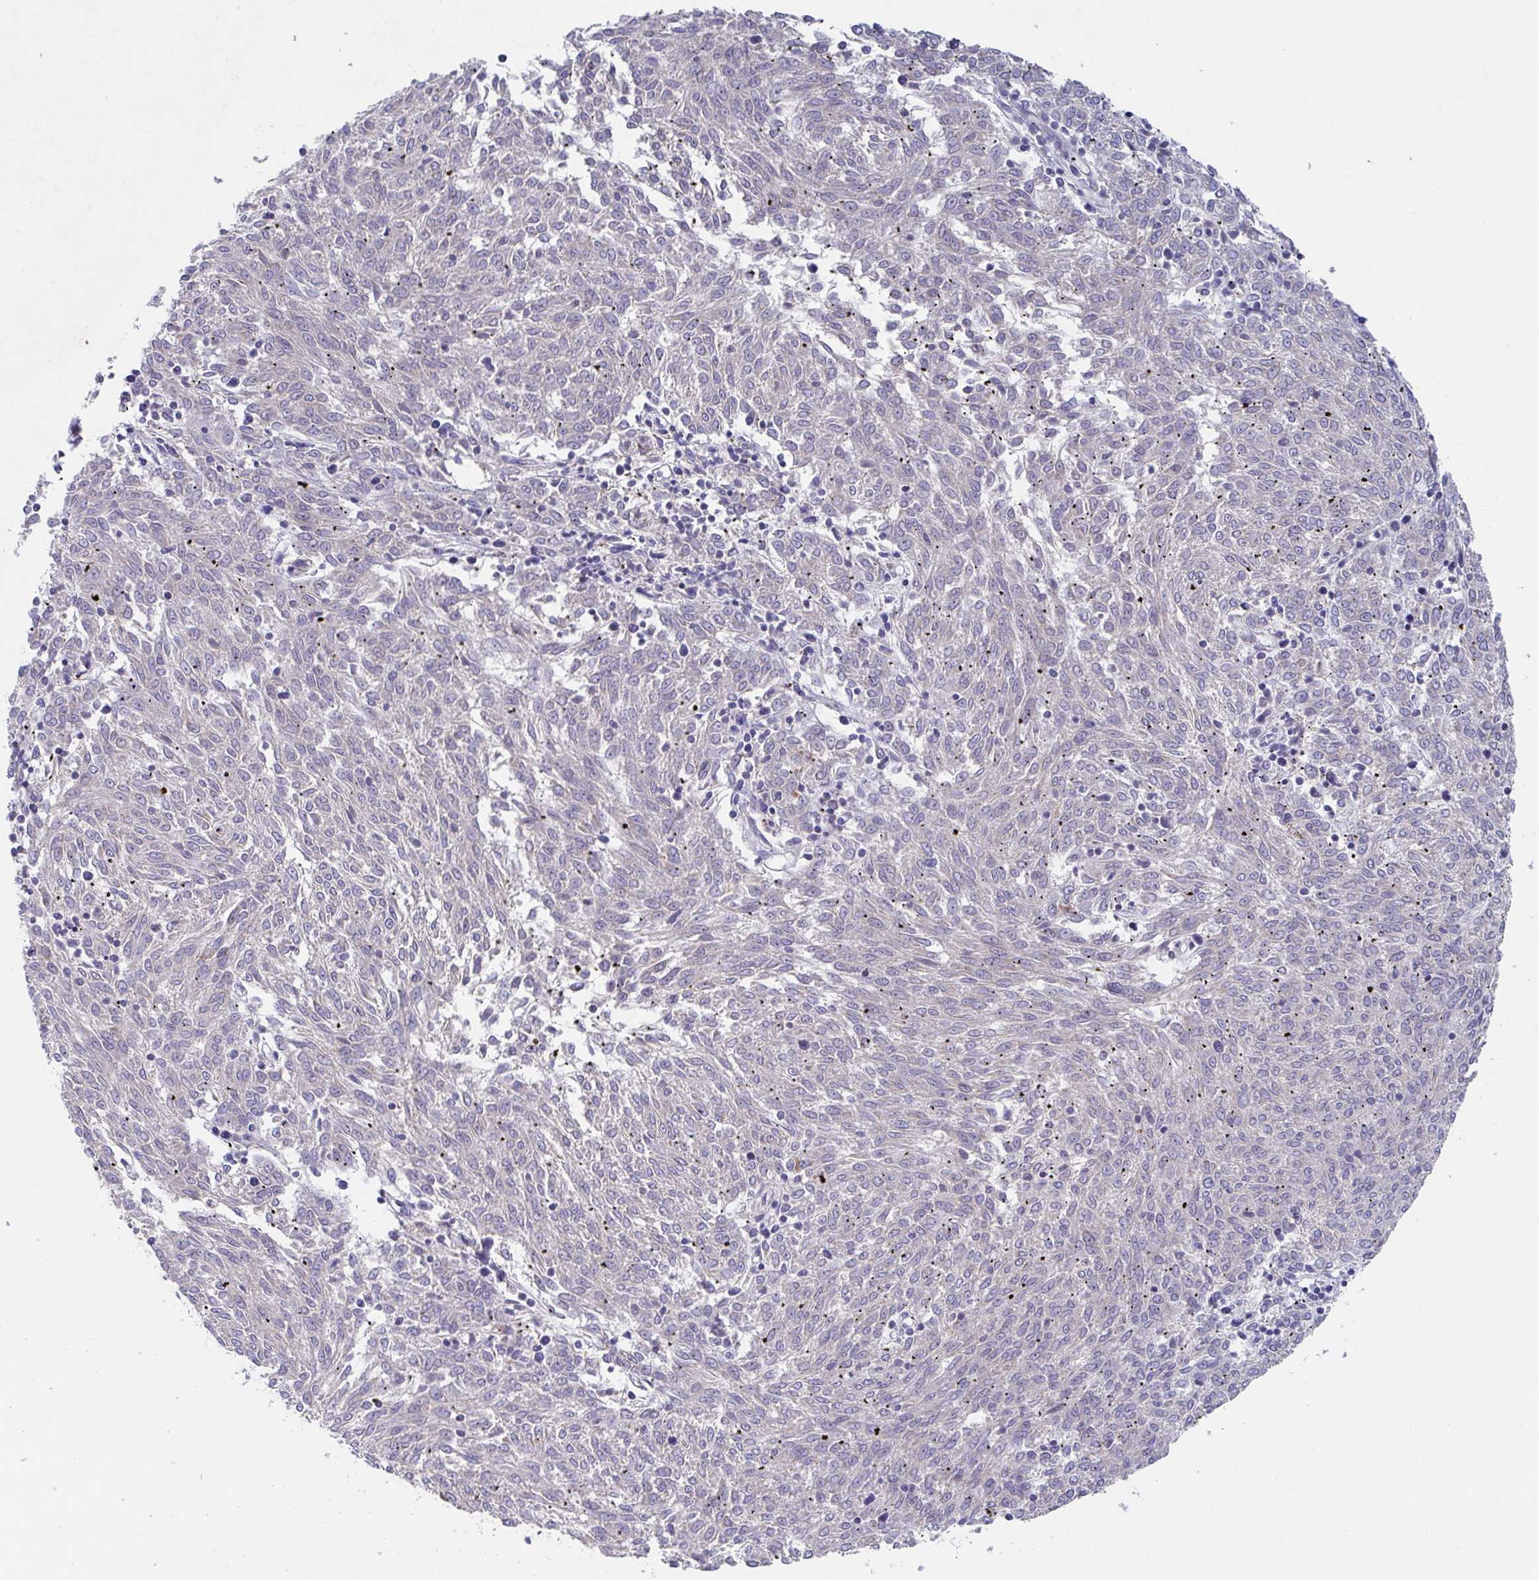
{"staining": {"intensity": "negative", "quantity": "none", "location": "none"}, "tissue": "melanoma", "cell_type": "Tumor cells", "image_type": "cancer", "snomed": [{"axis": "morphology", "description": "Malignant melanoma, NOS"}, {"axis": "topography", "description": "Skin"}], "caption": "The immunohistochemistry (IHC) image has no significant expression in tumor cells of malignant melanoma tissue. (DAB immunohistochemistry visualized using brightfield microscopy, high magnification).", "gene": "ZNF561", "patient": {"sex": "female", "age": 72}}